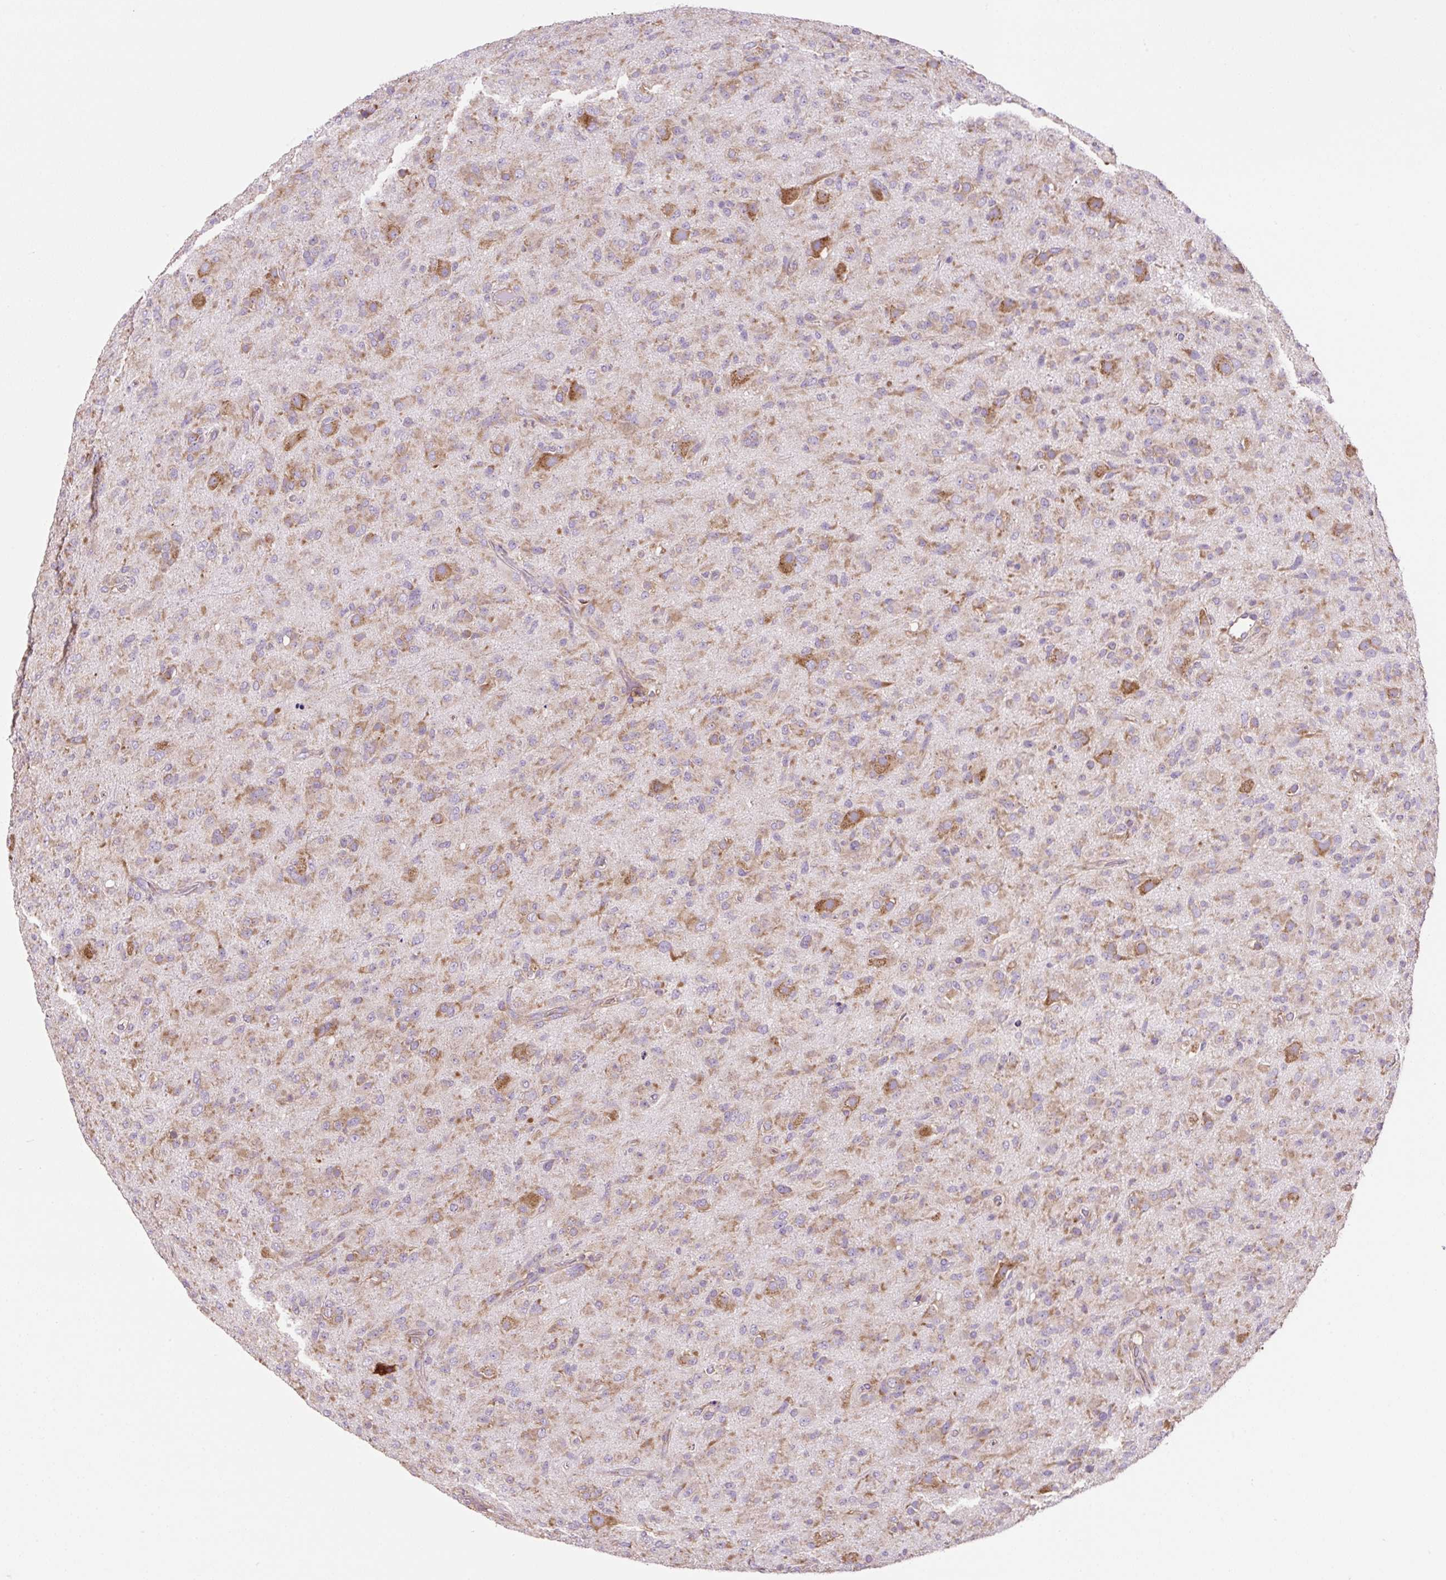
{"staining": {"intensity": "weak", "quantity": "25%-75%", "location": "cytoplasmic/membranous"}, "tissue": "glioma", "cell_type": "Tumor cells", "image_type": "cancer", "snomed": [{"axis": "morphology", "description": "Glioma, malignant, Low grade"}, {"axis": "topography", "description": "Brain"}], "caption": "Human malignant low-grade glioma stained with a brown dye demonstrates weak cytoplasmic/membranous positive staining in about 25%-75% of tumor cells.", "gene": "RPS23", "patient": {"sex": "male", "age": 65}}